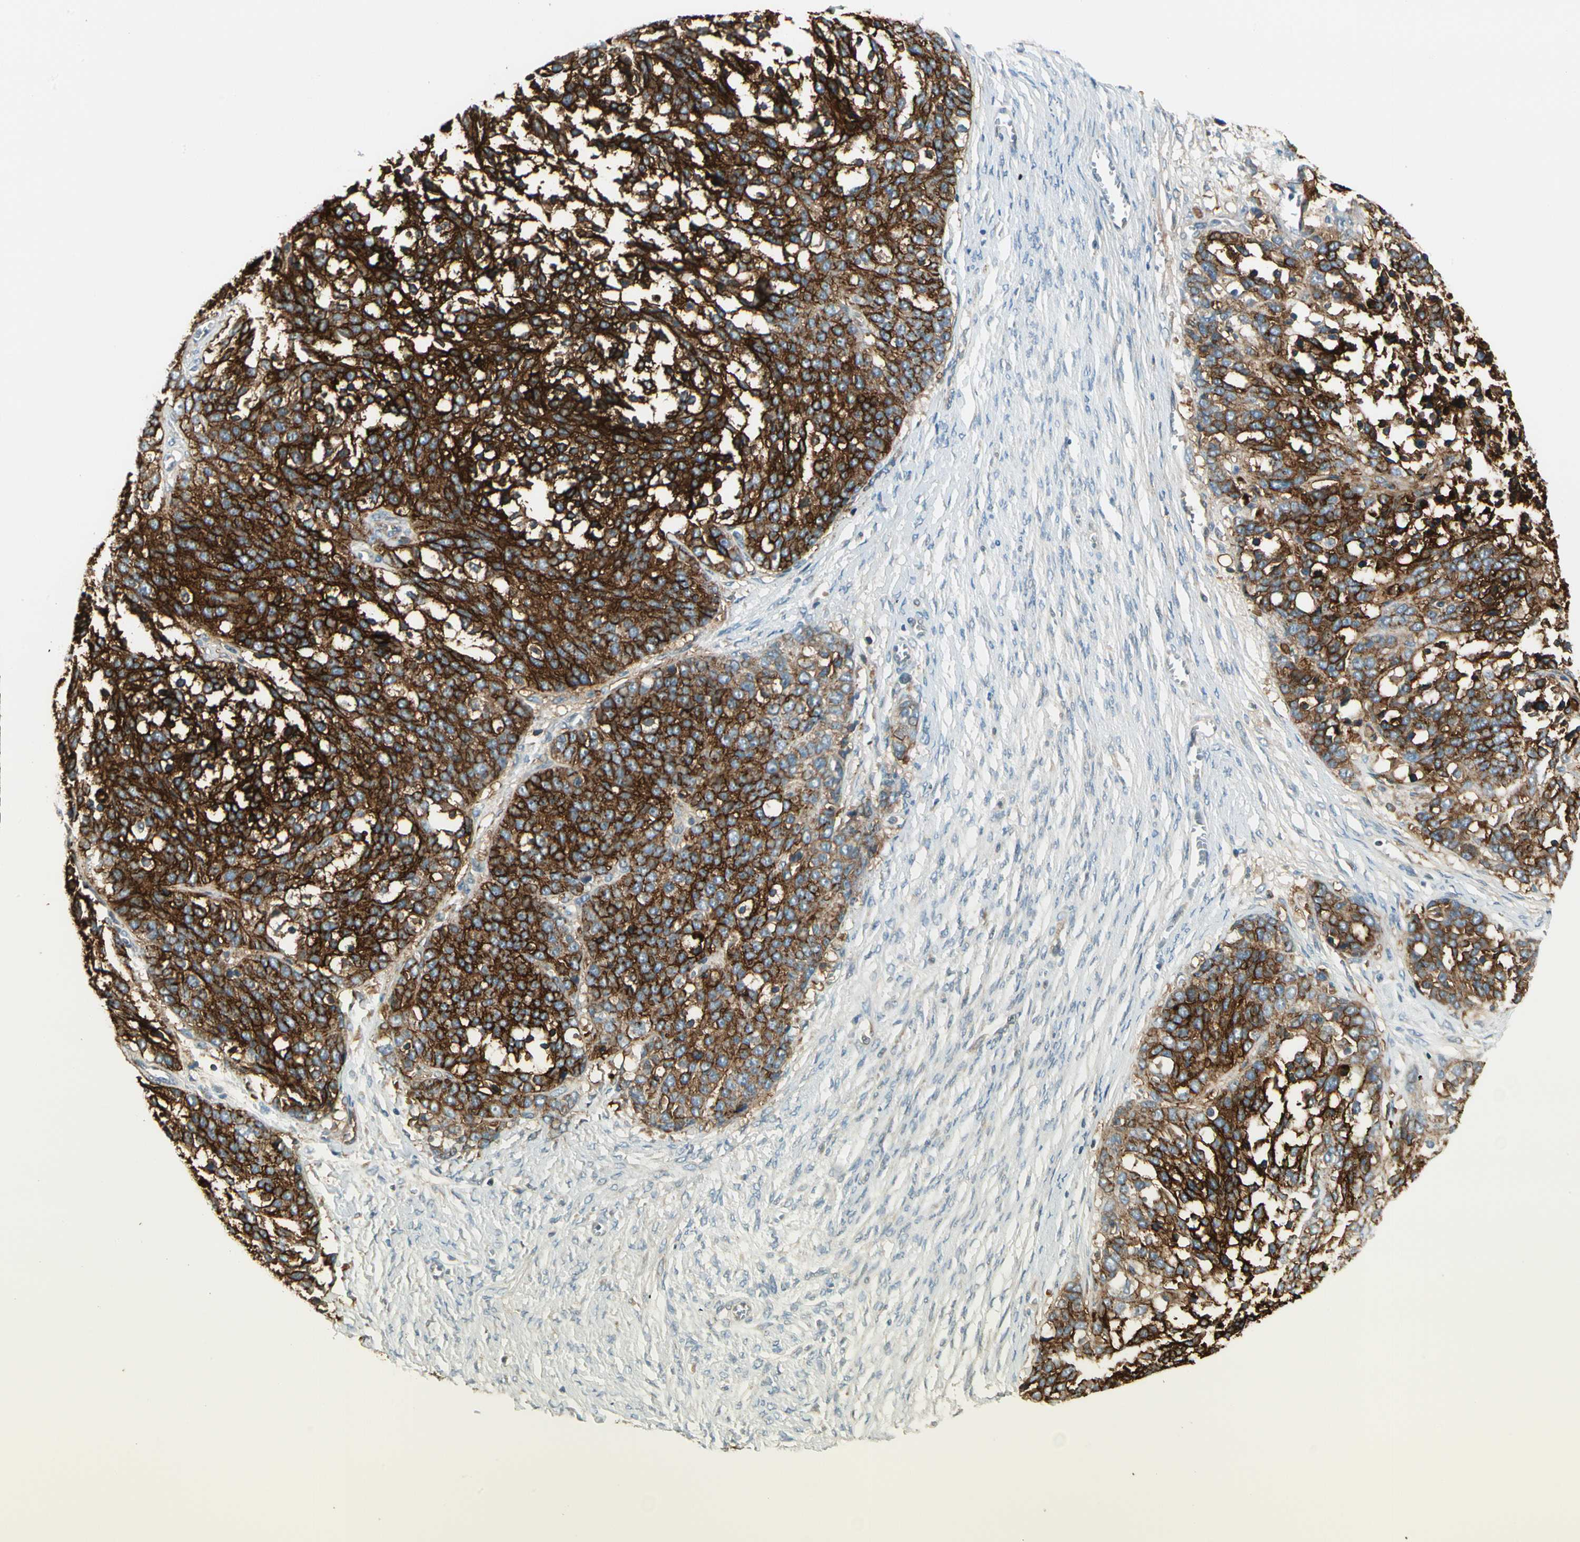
{"staining": {"intensity": "strong", "quantity": ">75%", "location": "cytoplasmic/membranous"}, "tissue": "ovarian cancer", "cell_type": "Tumor cells", "image_type": "cancer", "snomed": [{"axis": "morphology", "description": "Cystadenocarcinoma, serous, NOS"}, {"axis": "topography", "description": "Ovary"}], "caption": "Immunohistochemistry histopathology image of neoplastic tissue: human ovarian cancer (serous cystadenocarcinoma) stained using immunohistochemistry exhibits high levels of strong protein expression localized specifically in the cytoplasmic/membranous of tumor cells, appearing as a cytoplasmic/membranous brown color.", "gene": "BNIP1", "patient": {"sex": "female", "age": 44}}